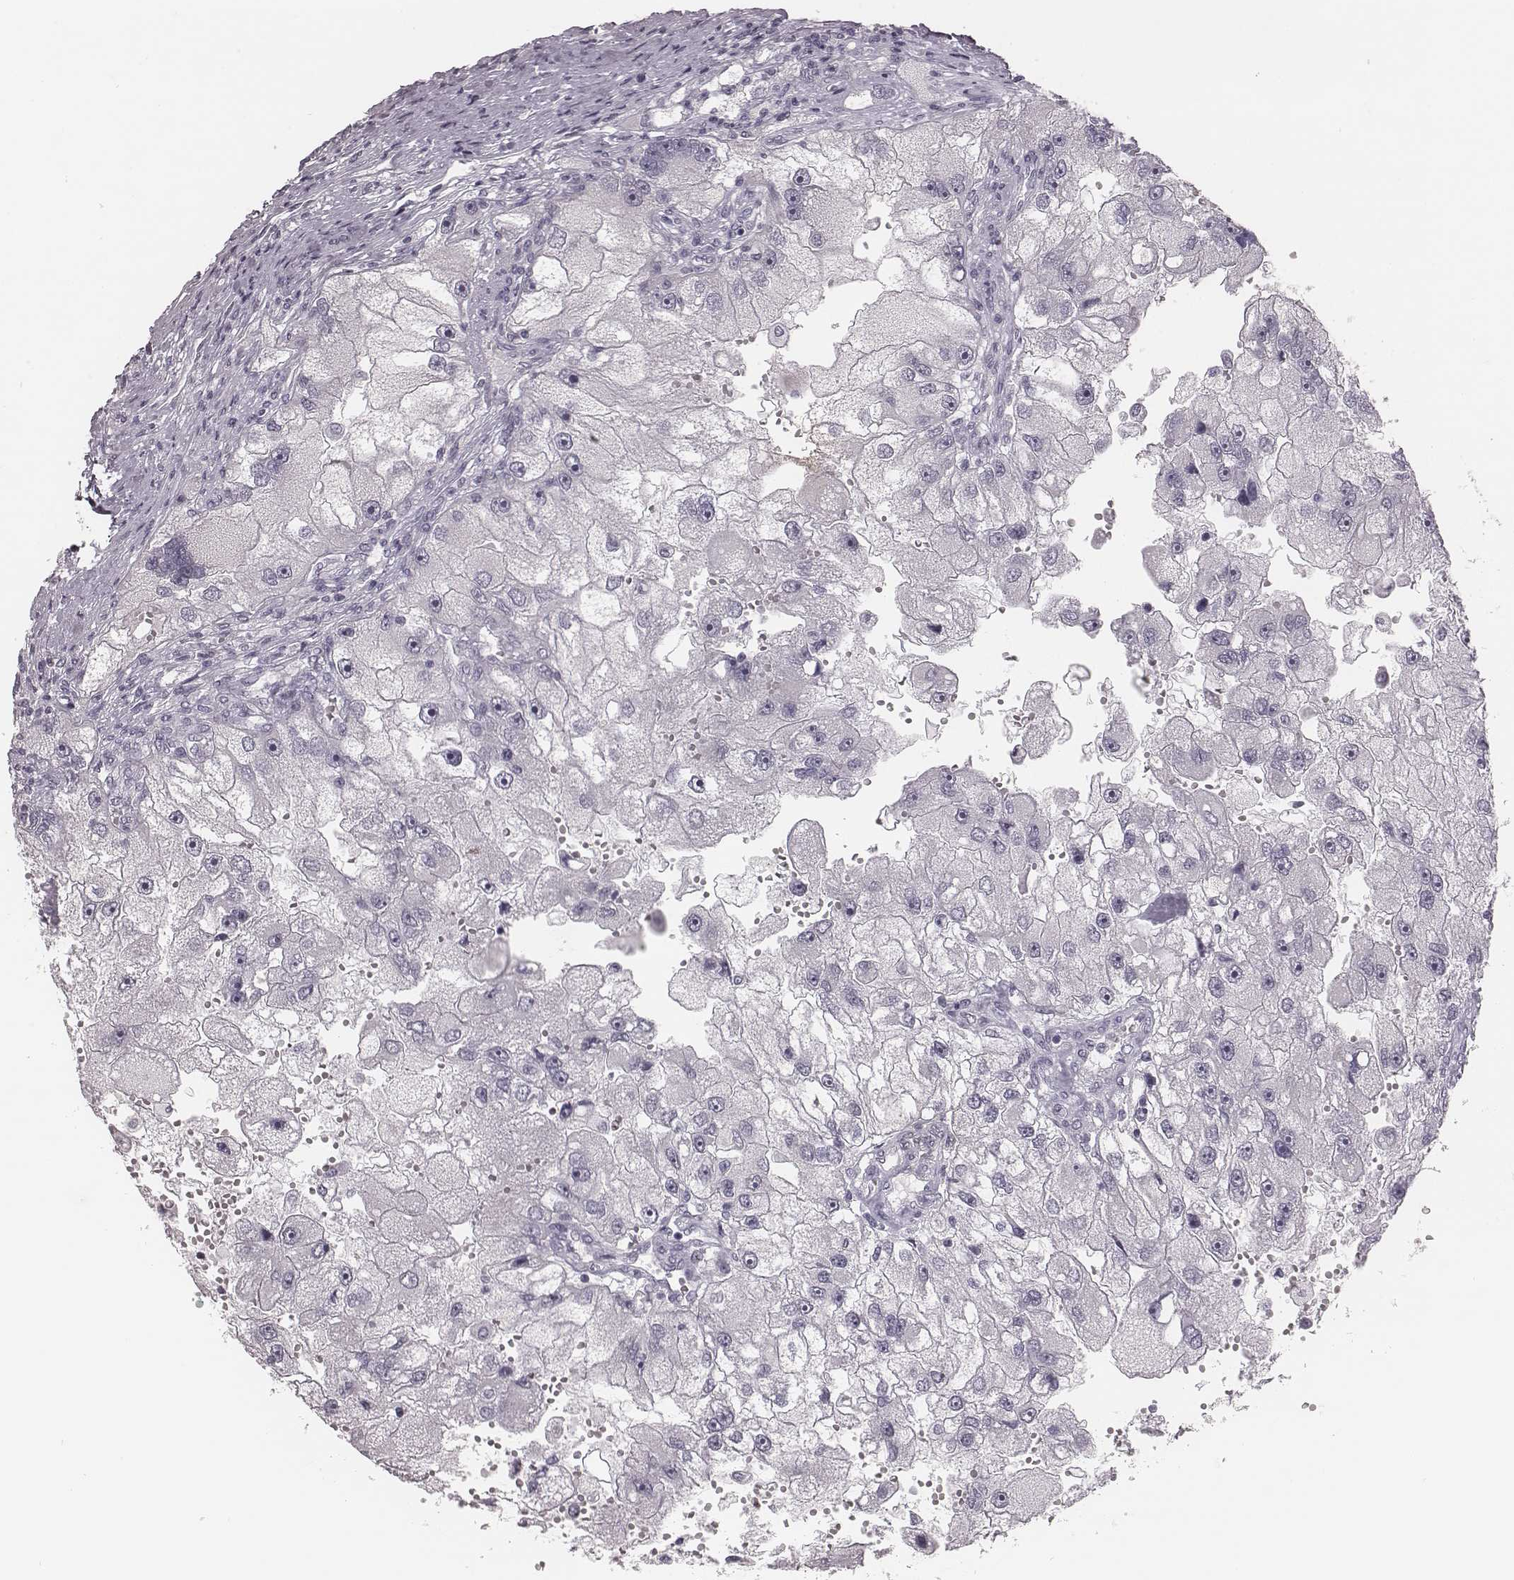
{"staining": {"intensity": "negative", "quantity": "none", "location": "none"}, "tissue": "renal cancer", "cell_type": "Tumor cells", "image_type": "cancer", "snomed": [{"axis": "morphology", "description": "Adenocarcinoma, NOS"}, {"axis": "topography", "description": "Kidney"}], "caption": "Immunohistochemistry (IHC) of adenocarcinoma (renal) shows no expression in tumor cells.", "gene": "CSHL1", "patient": {"sex": "male", "age": 63}}